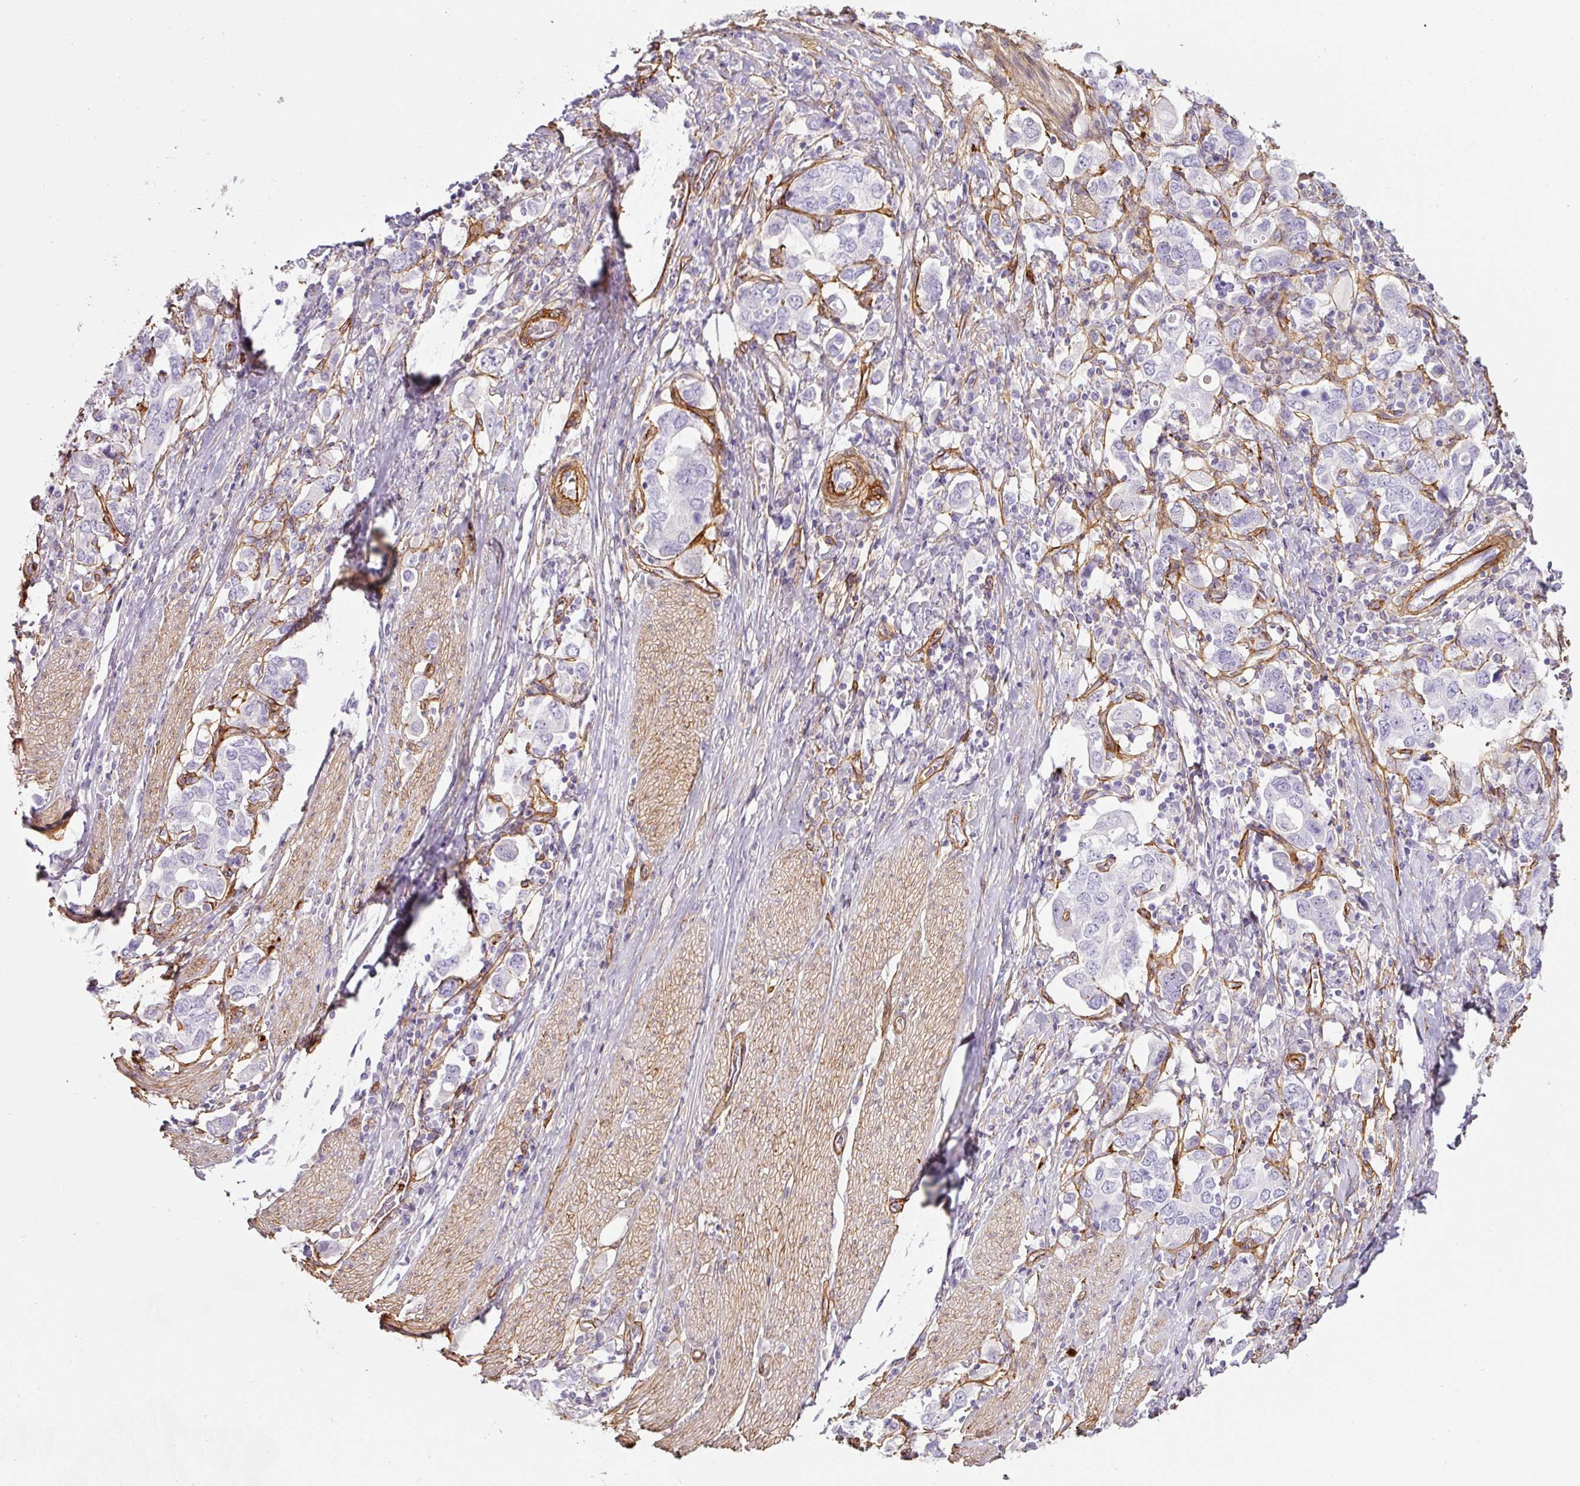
{"staining": {"intensity": "negative", "quantity": "none", "location": "none"}, "tissue": "stomach cancer", "cell_type": "Tumor cells", "image_type": "cancer", "snomed": [{"axis": "morphology", "description": "Adenocarcinoma, NOS"}, {"axis": "topography", "description": "Stomach, upper"}, {"axis": "topography", "description": "Stomach"}], "caption": "Stomach cancer stained for a protein using immunohistochemistry shows no positivity tumor cells.", "gene": "LOXL4", "patient": {"sex": "male", "age": 62}}